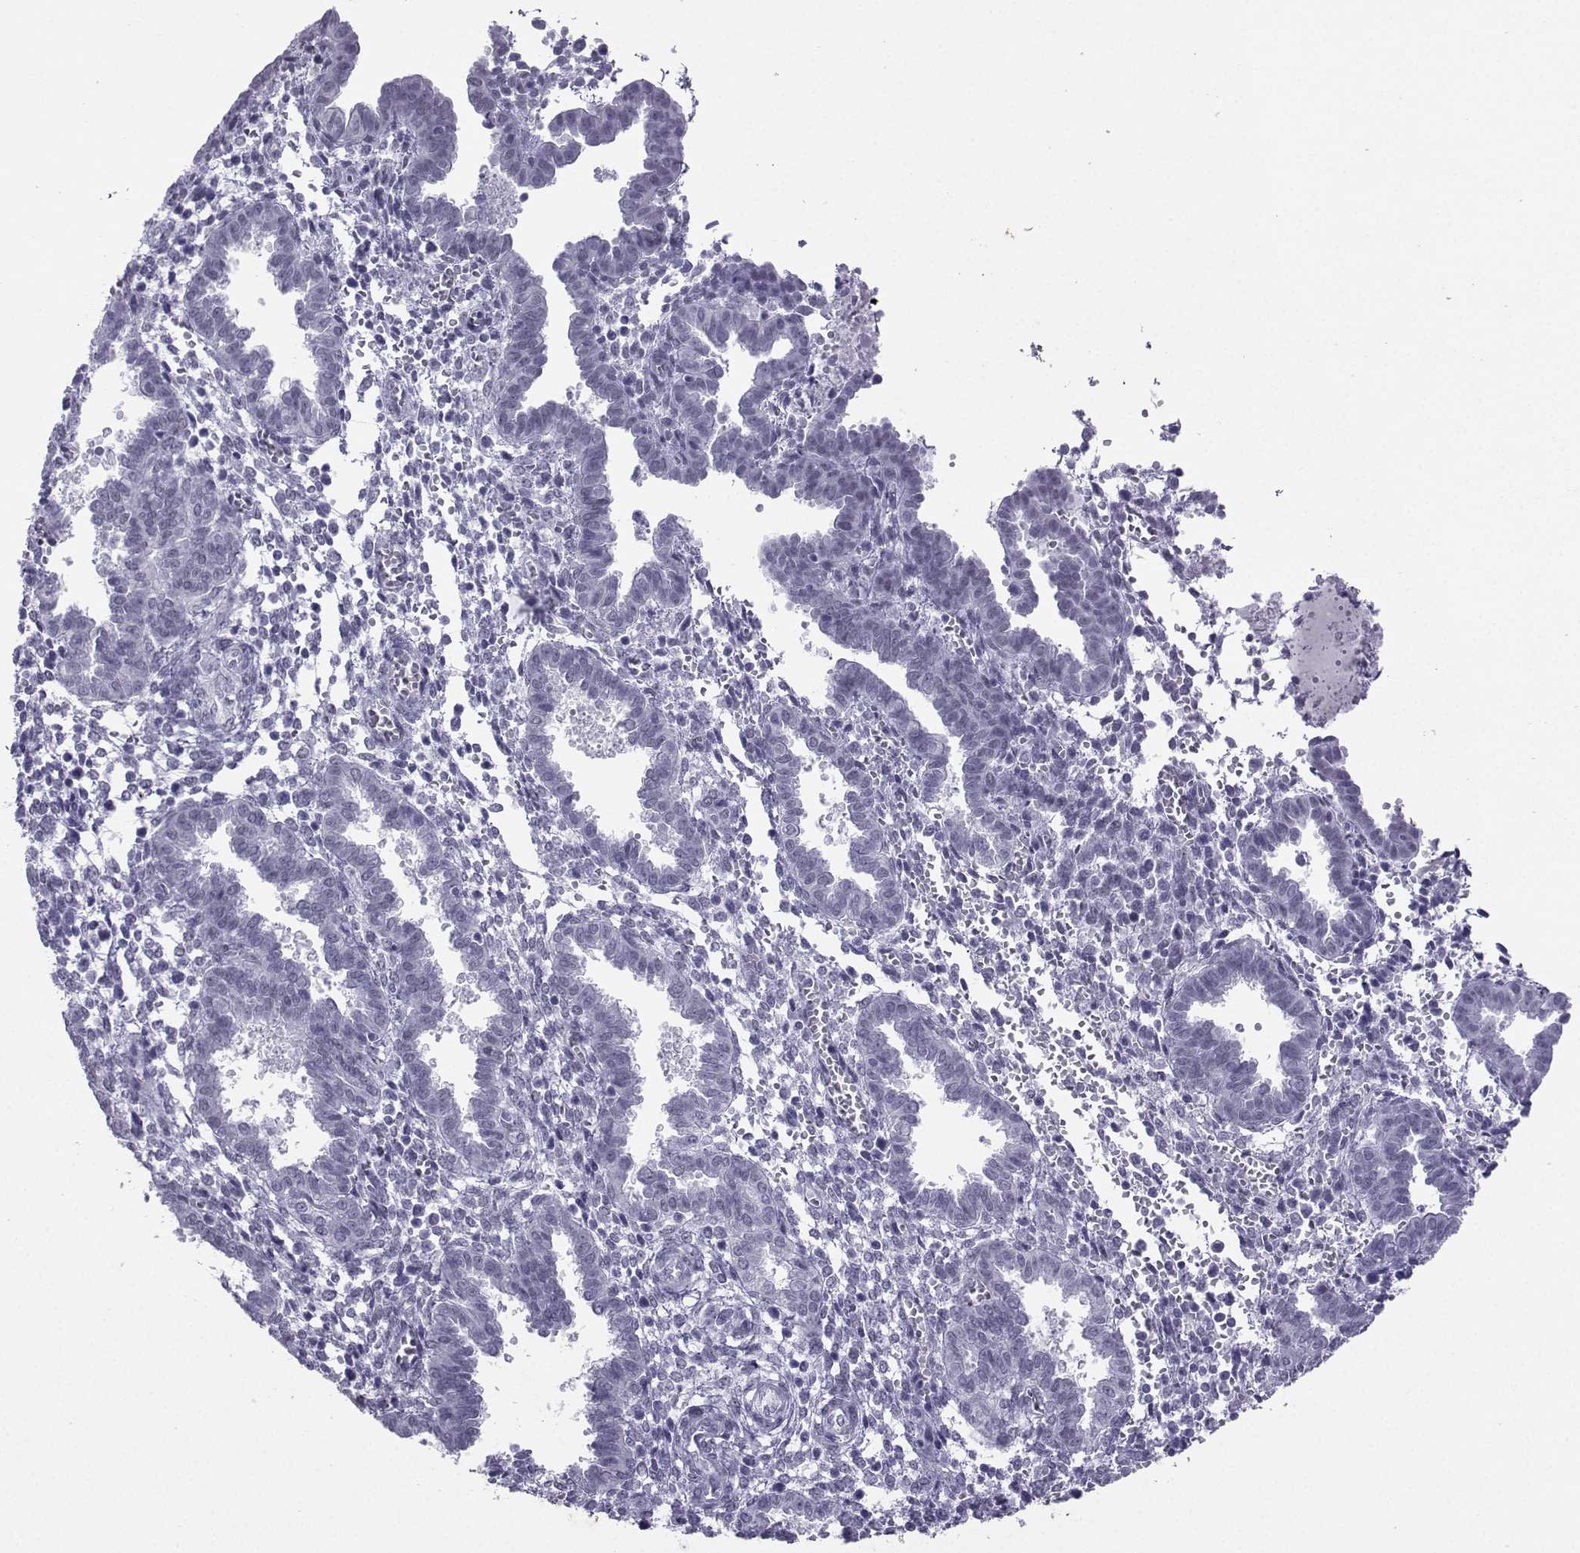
{"staining": {"intensity": "moderate", "quantity": "<25%", "location": "nuclear"}, "tissue": "endometrium", "cell_type": "Cells in endometrial stroma", "image_type": "normal", "snomed": [{"axis": "morphology", "description": "Normal tissue, NOS"}, {"axis": "topography", "description": "Endometrium"}], "caption": "Unremarkable endometrium was stained to show a protein in brown. There is low levels of moderate nuclear positivity in approximately <25% of cells in endometrial stroma. (DAB IHC with brightfield microscopy, high magnification).", "gene": "LORICRIN", "patient": {"sex": "female", "age": 37}}